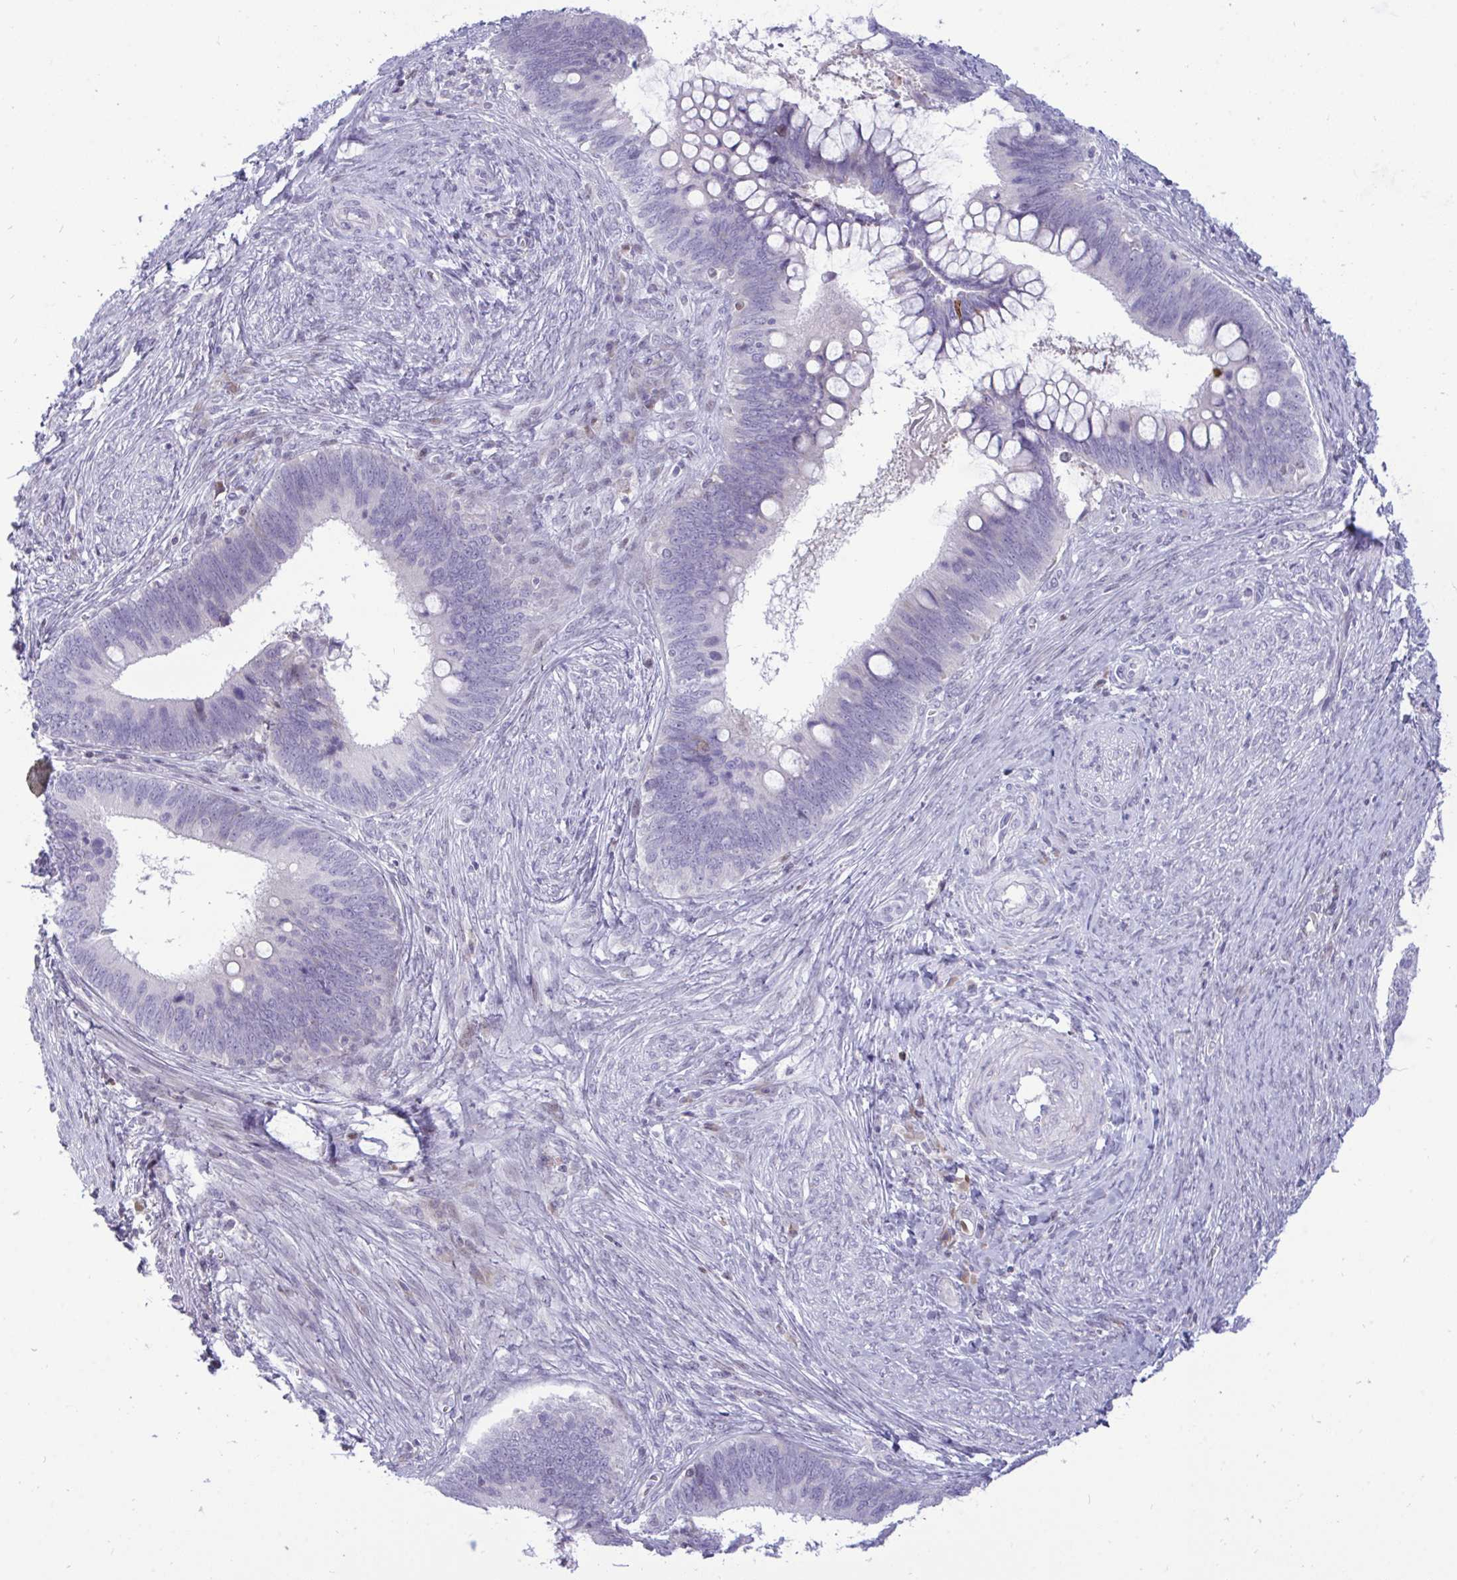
{"staining": {"intensity": "negative", "quantity": "none", "location": "none"}, "tissue": "cervical cancer", "cell_type": "Tumor cells", "image_type": "cancer", "snomed": [{"axis": "morphology", "description": "Adenocarcinoma, NOS"}, {"axis": "topography", "description": "Cervix"}], "caption": "Image shows no protein staining in tumor cells of cervical cancer tissue. Brightfield microscopy of IHC stained with DAB (3,3'-diaminobenzidine) (brown) and hematoxylin (blue), captured at high magnification.", "gene": "EPOP", "patient": {"sex": "female", "age": 42}}